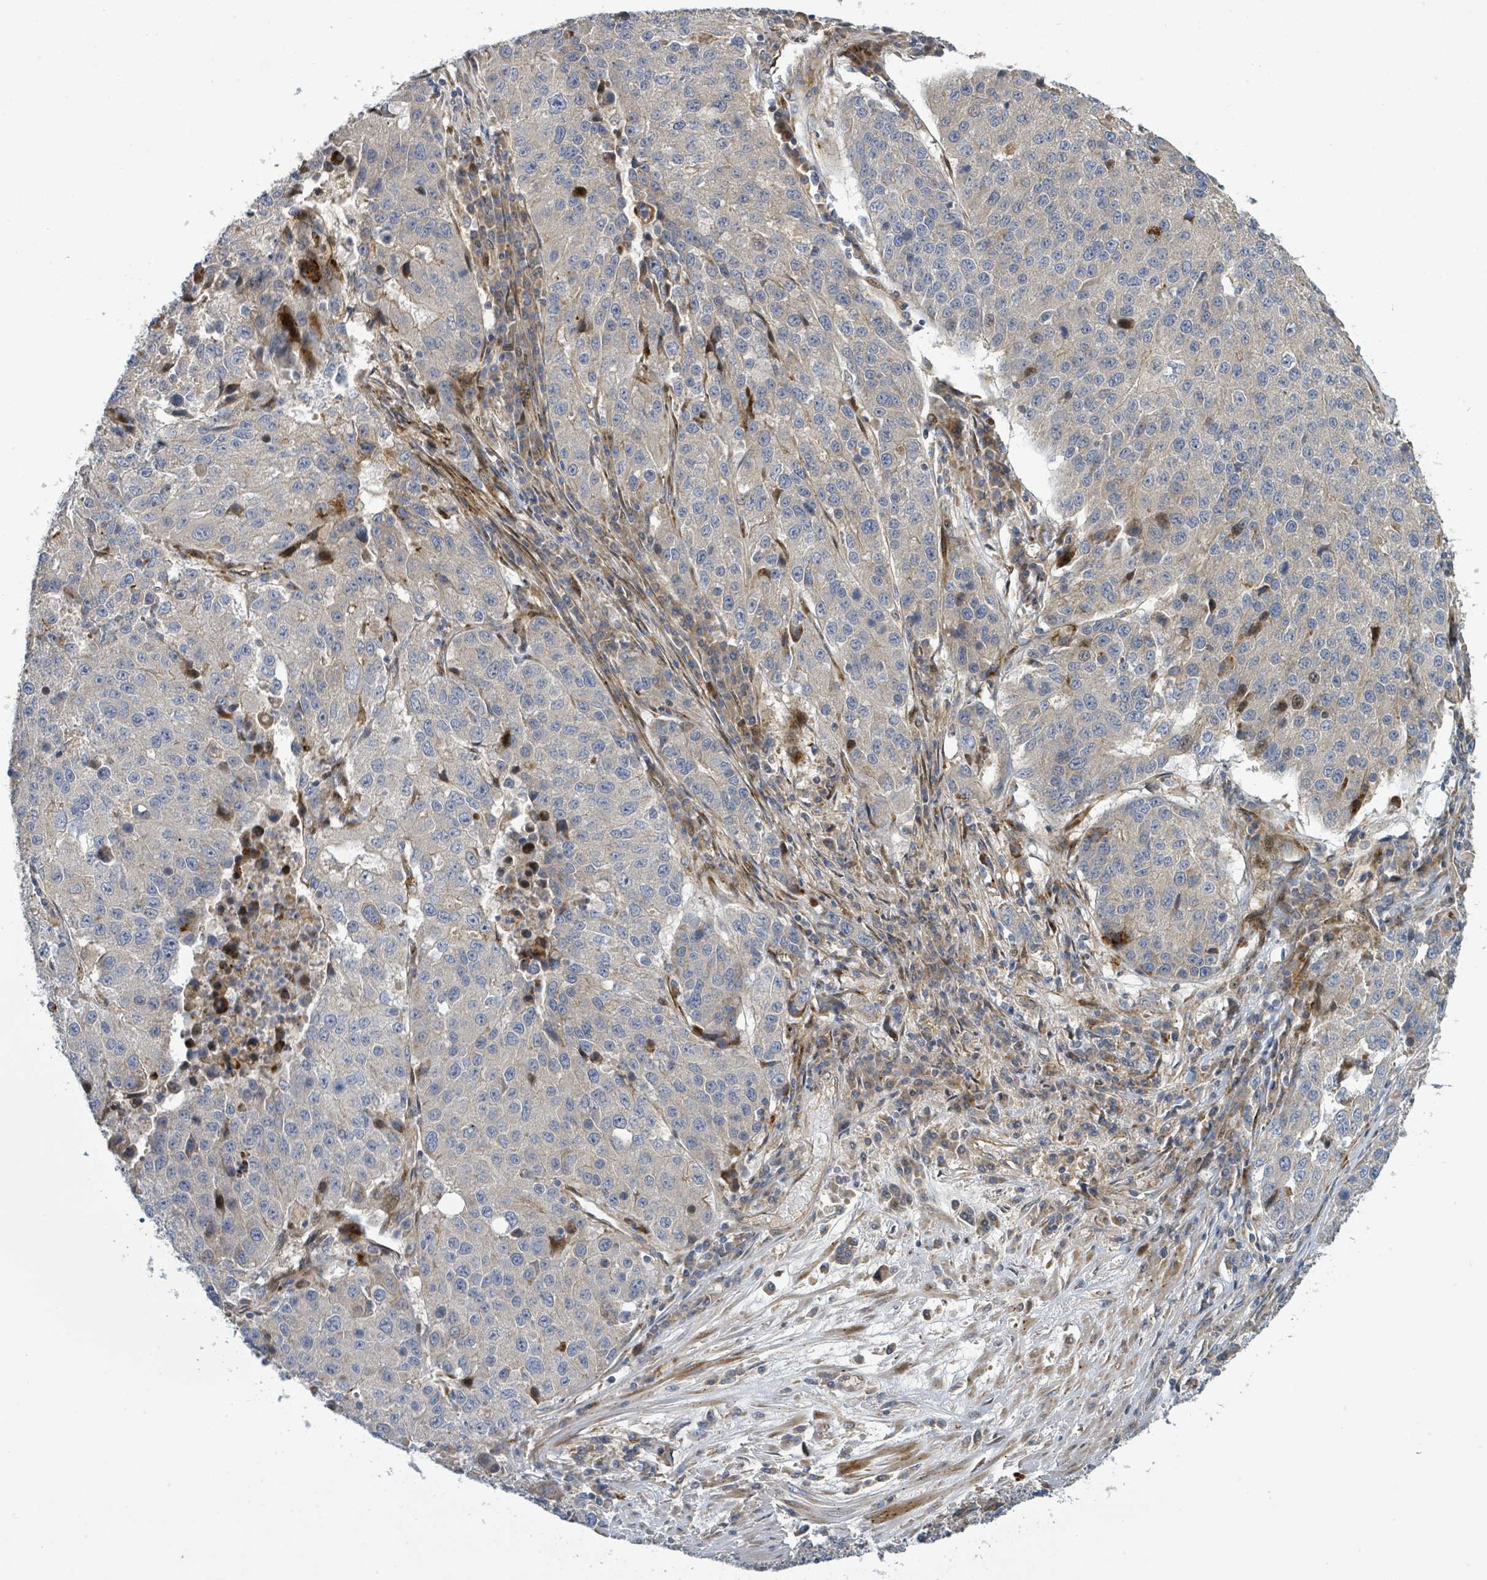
{"staining": {"intensity": "negative", "quantity": "none", "location": "none"}, "tissue": "stomach cancer", "cell_type": "Tumor cells", "image_type": "cancer", "snomed": [{"axis": "morphology", "description": "Adenocarcinoma, NOS"}, {"axis": "topography", "description": "Stomach"}], "caption": "Tumor cells are negative for protein expression in human stomach cancer.", "gene": "CFAP210", "patient": {"sex": "male", "age": 71}}